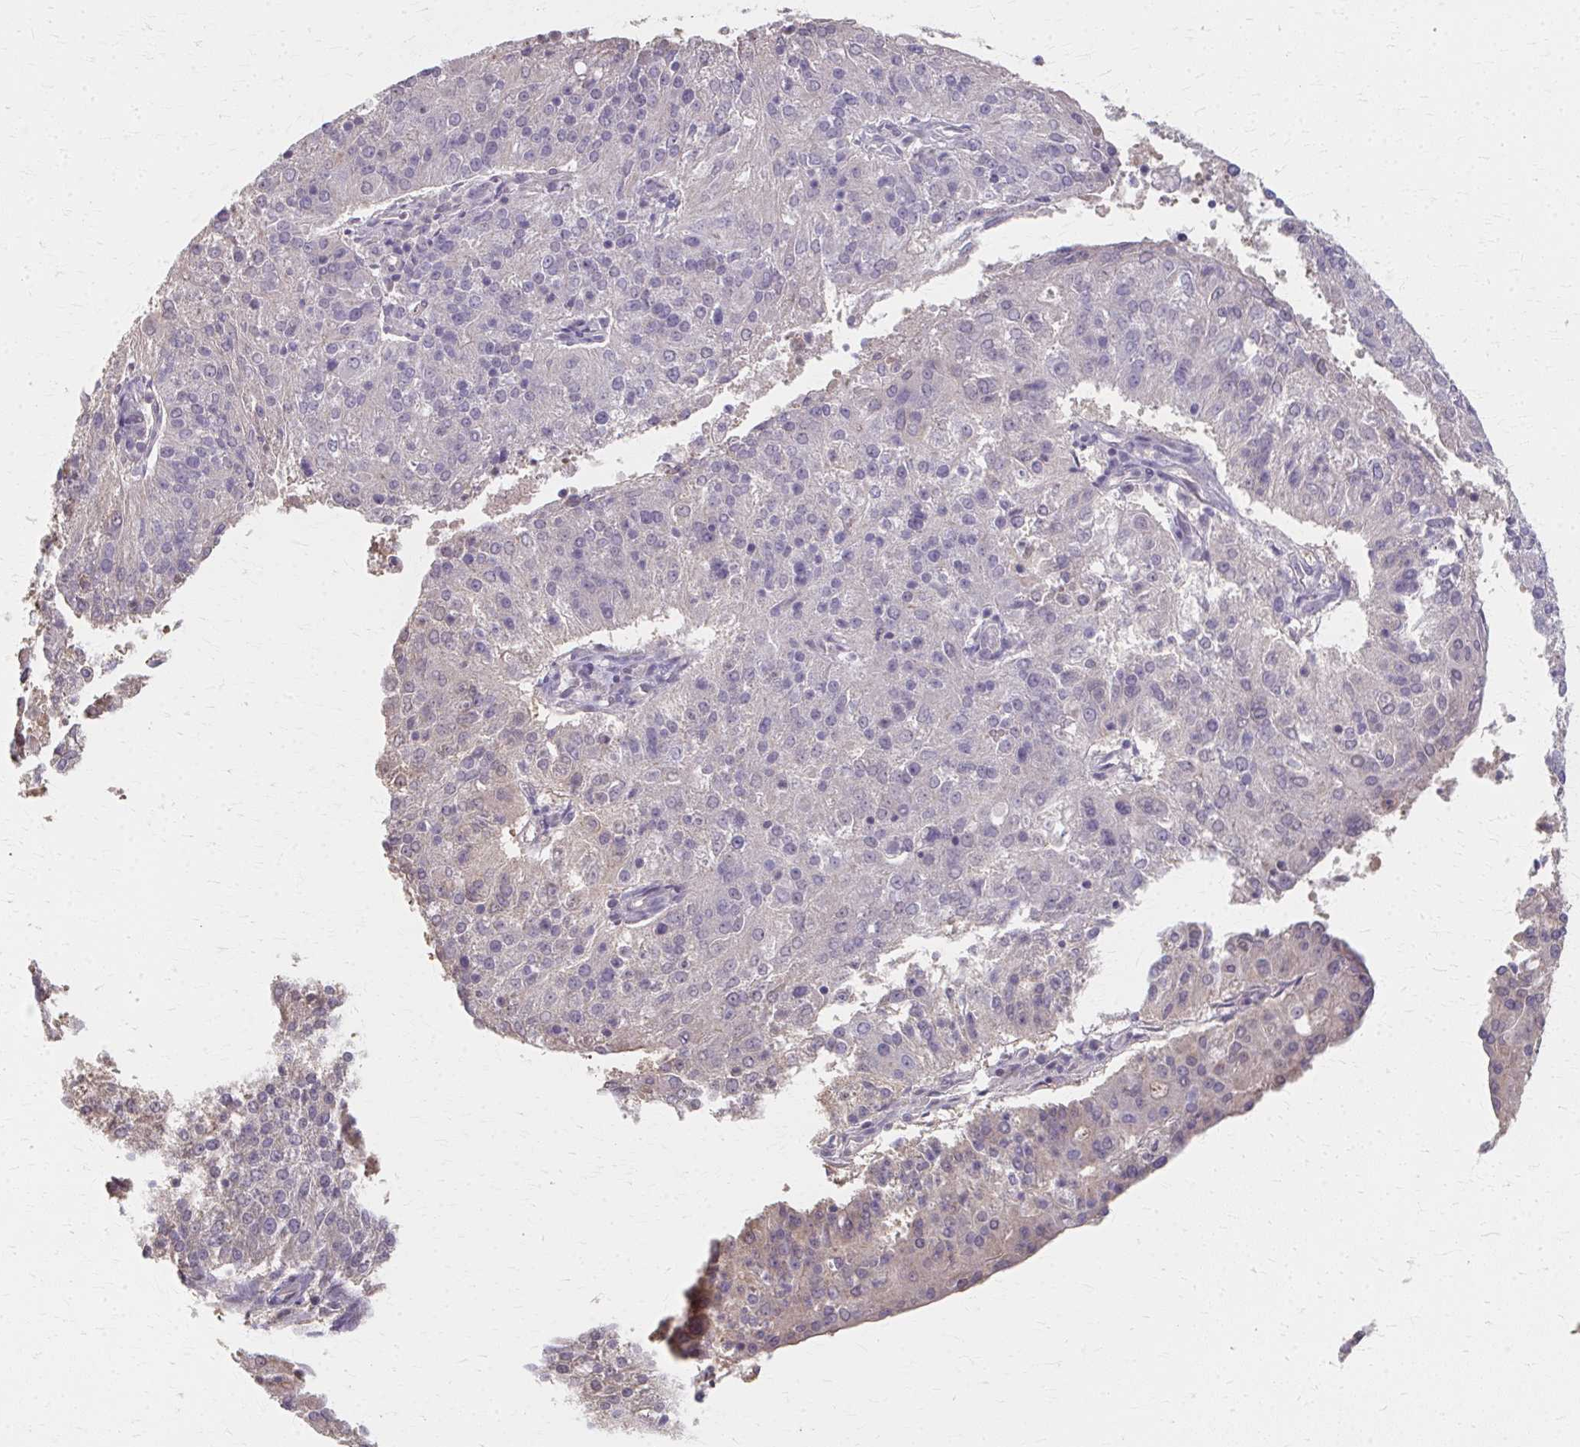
{"staining": {"intensity": "negative", "quantity": "none", "location": "none"}, "tissue": "endometrial cancer", "cell_type": "Tumor cells", "image_type": "cancer", "snomed": [{"axis": "morphology", "description": "Adenocarcinoma, NOS"}, {"axis": "topography", "description": "Endometrium"}], "caption": "Adenocarcinoma (endometrial) stained for a protein using IHC exhibits no positivity tumor cells.", "gene": "RABGAP1L", "patient": {"sex": "female", "age": 82}}